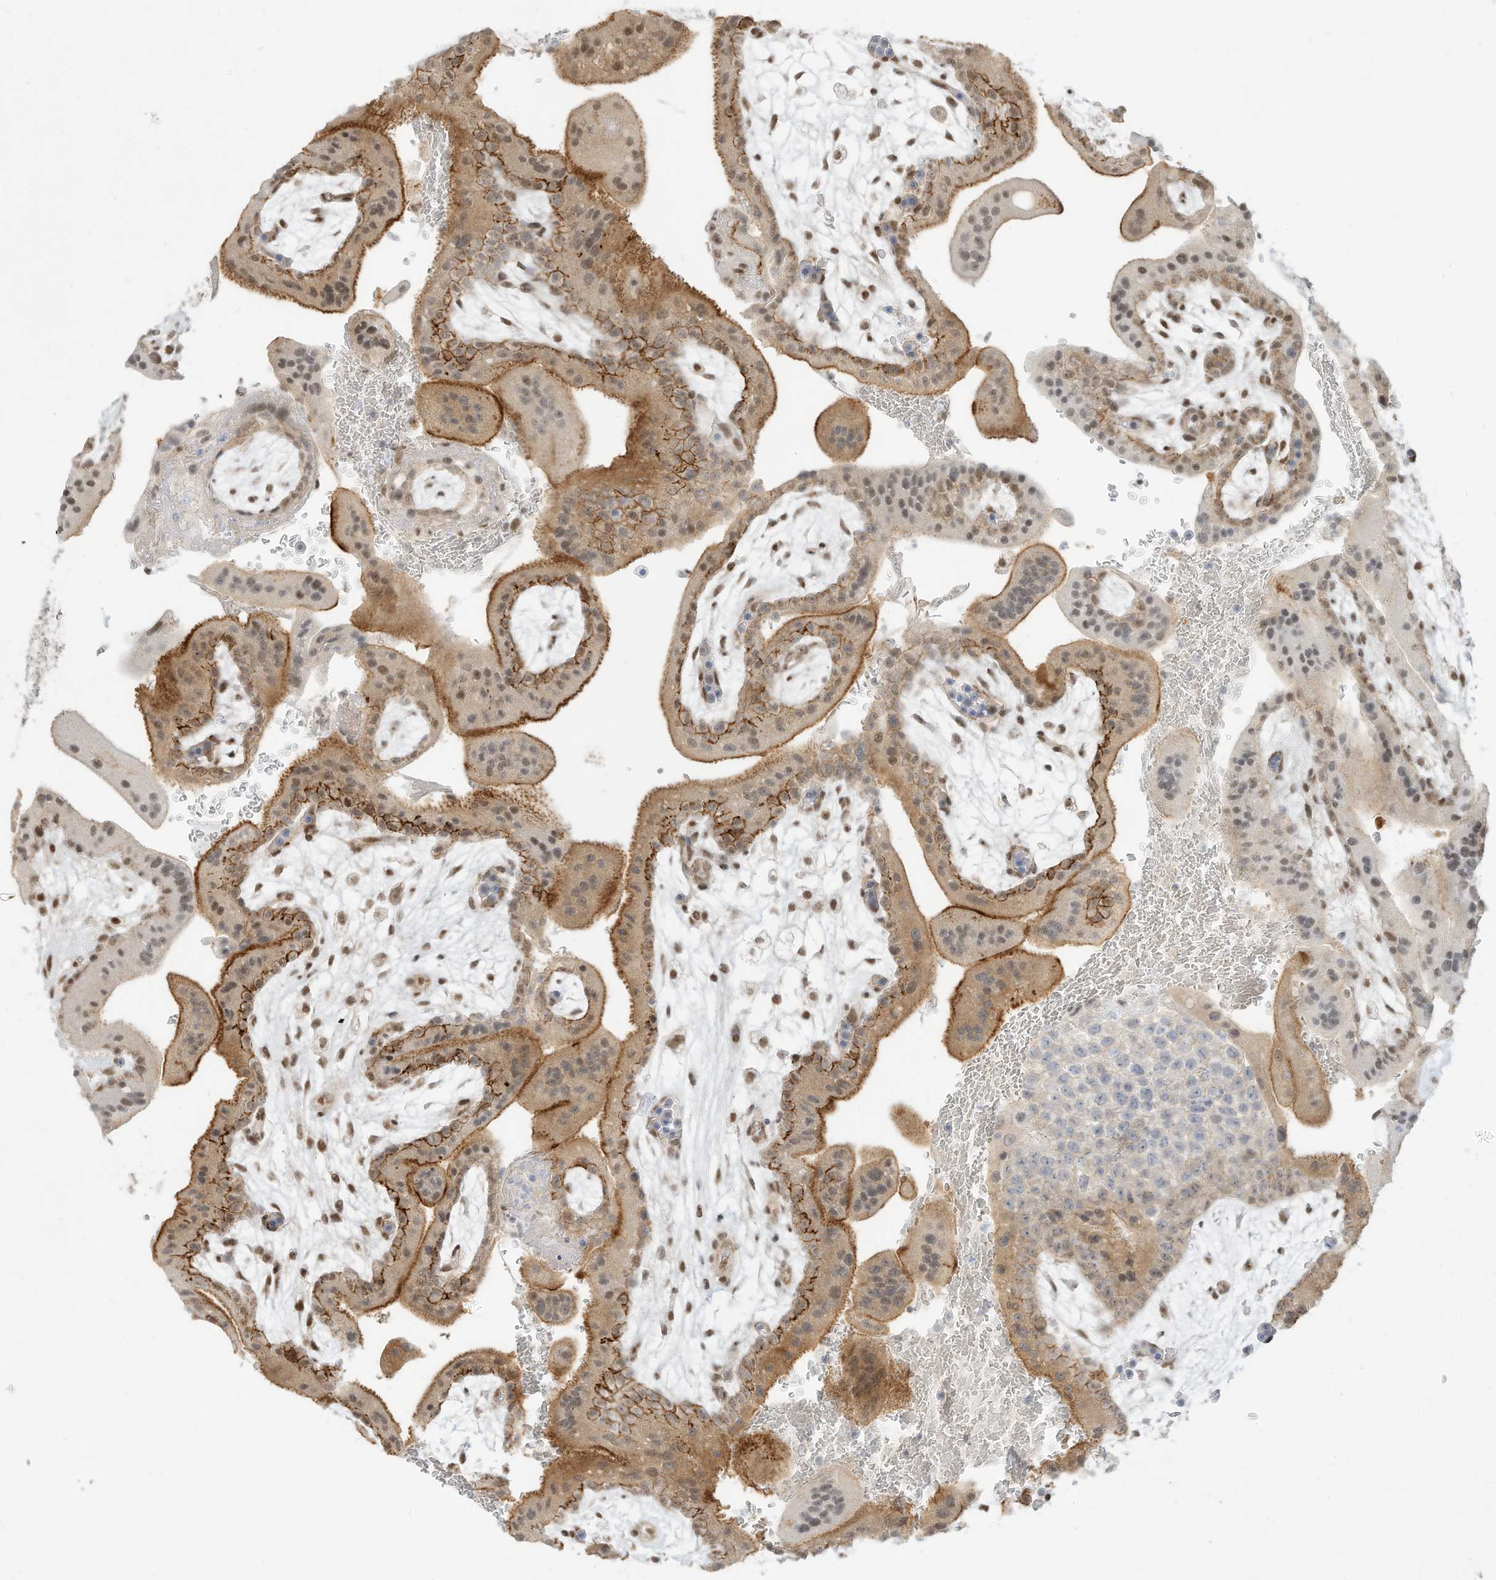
{"staining": {"intensity": "moderate", "quantity": "25%-75%", "location": "nuclear"}, "tissue": "placenta", "cell_type": "Decidual cells", "image_type": "normal", "snomed": [{"axis": "morphology", "description": "Normal tissue, NOS"}, {"axis": "topography", "description": "Placenta"}], "caption": "DAB (3,3'-diaminobenzidine) immunohistochemical staining of unremarkable human placenta displays moderate nuclear protein expression in approximately 25%-75% of decidual cells. (Brightfield microscopy of DAB IHC at high magnification).", "gene": "NHSL1", "patient": {"sex": "female", "age": 35}}